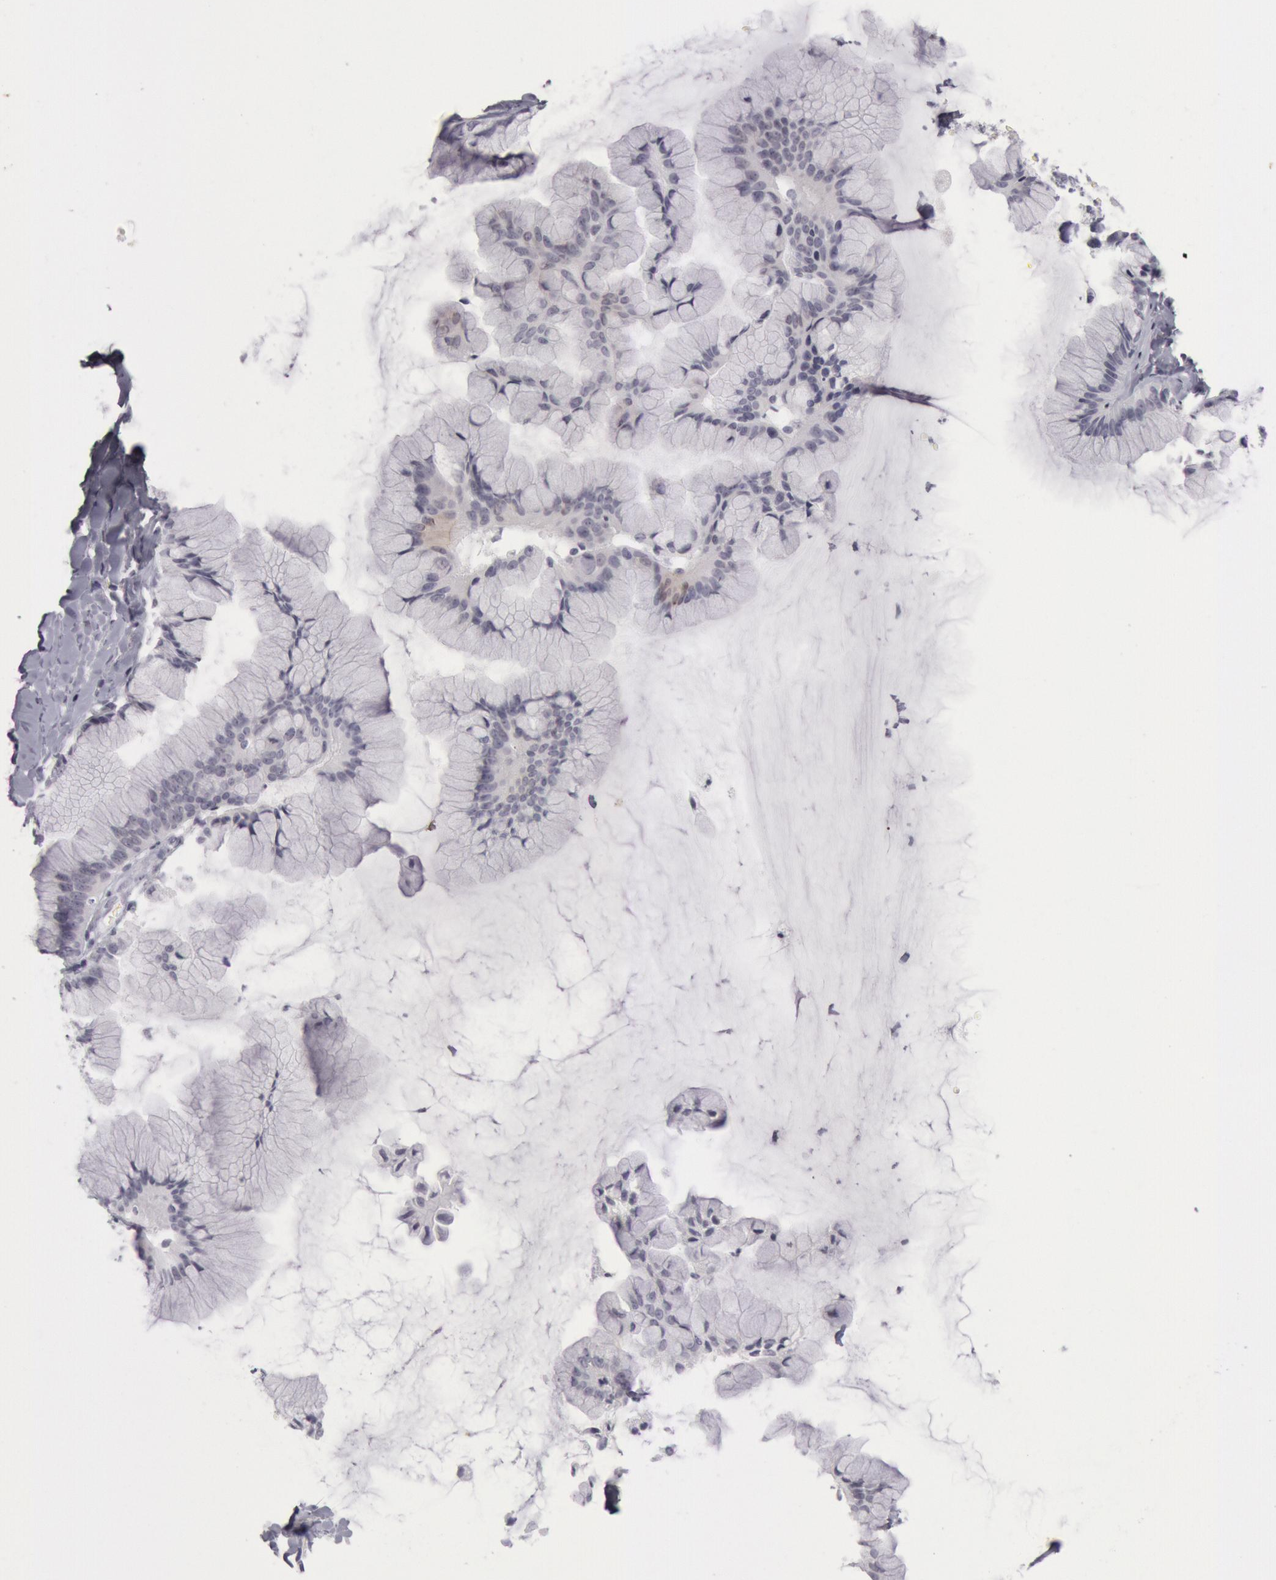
{"staining": {"intensity": "negative", "quantity": "none", "location": "none"}, "tissue": "ovarian cancer", "cell_type": "Tumor cells", "image_type": "cancer", "snomed": [{"axis": "morphology", "description": "Cystadenocarcinoma, mucinous, NOS"}, {"axis": "topography", "description": "Ovary"}], "caption": "Immunohistochemistry (IHC) micrograph of mucinous cystadenocarcinoma (ovarian) stained for a protein (brown), which reveals no expression in tumor cells.", "gene": "KRT16", "patient": {"sex": "female", "age": 41}}